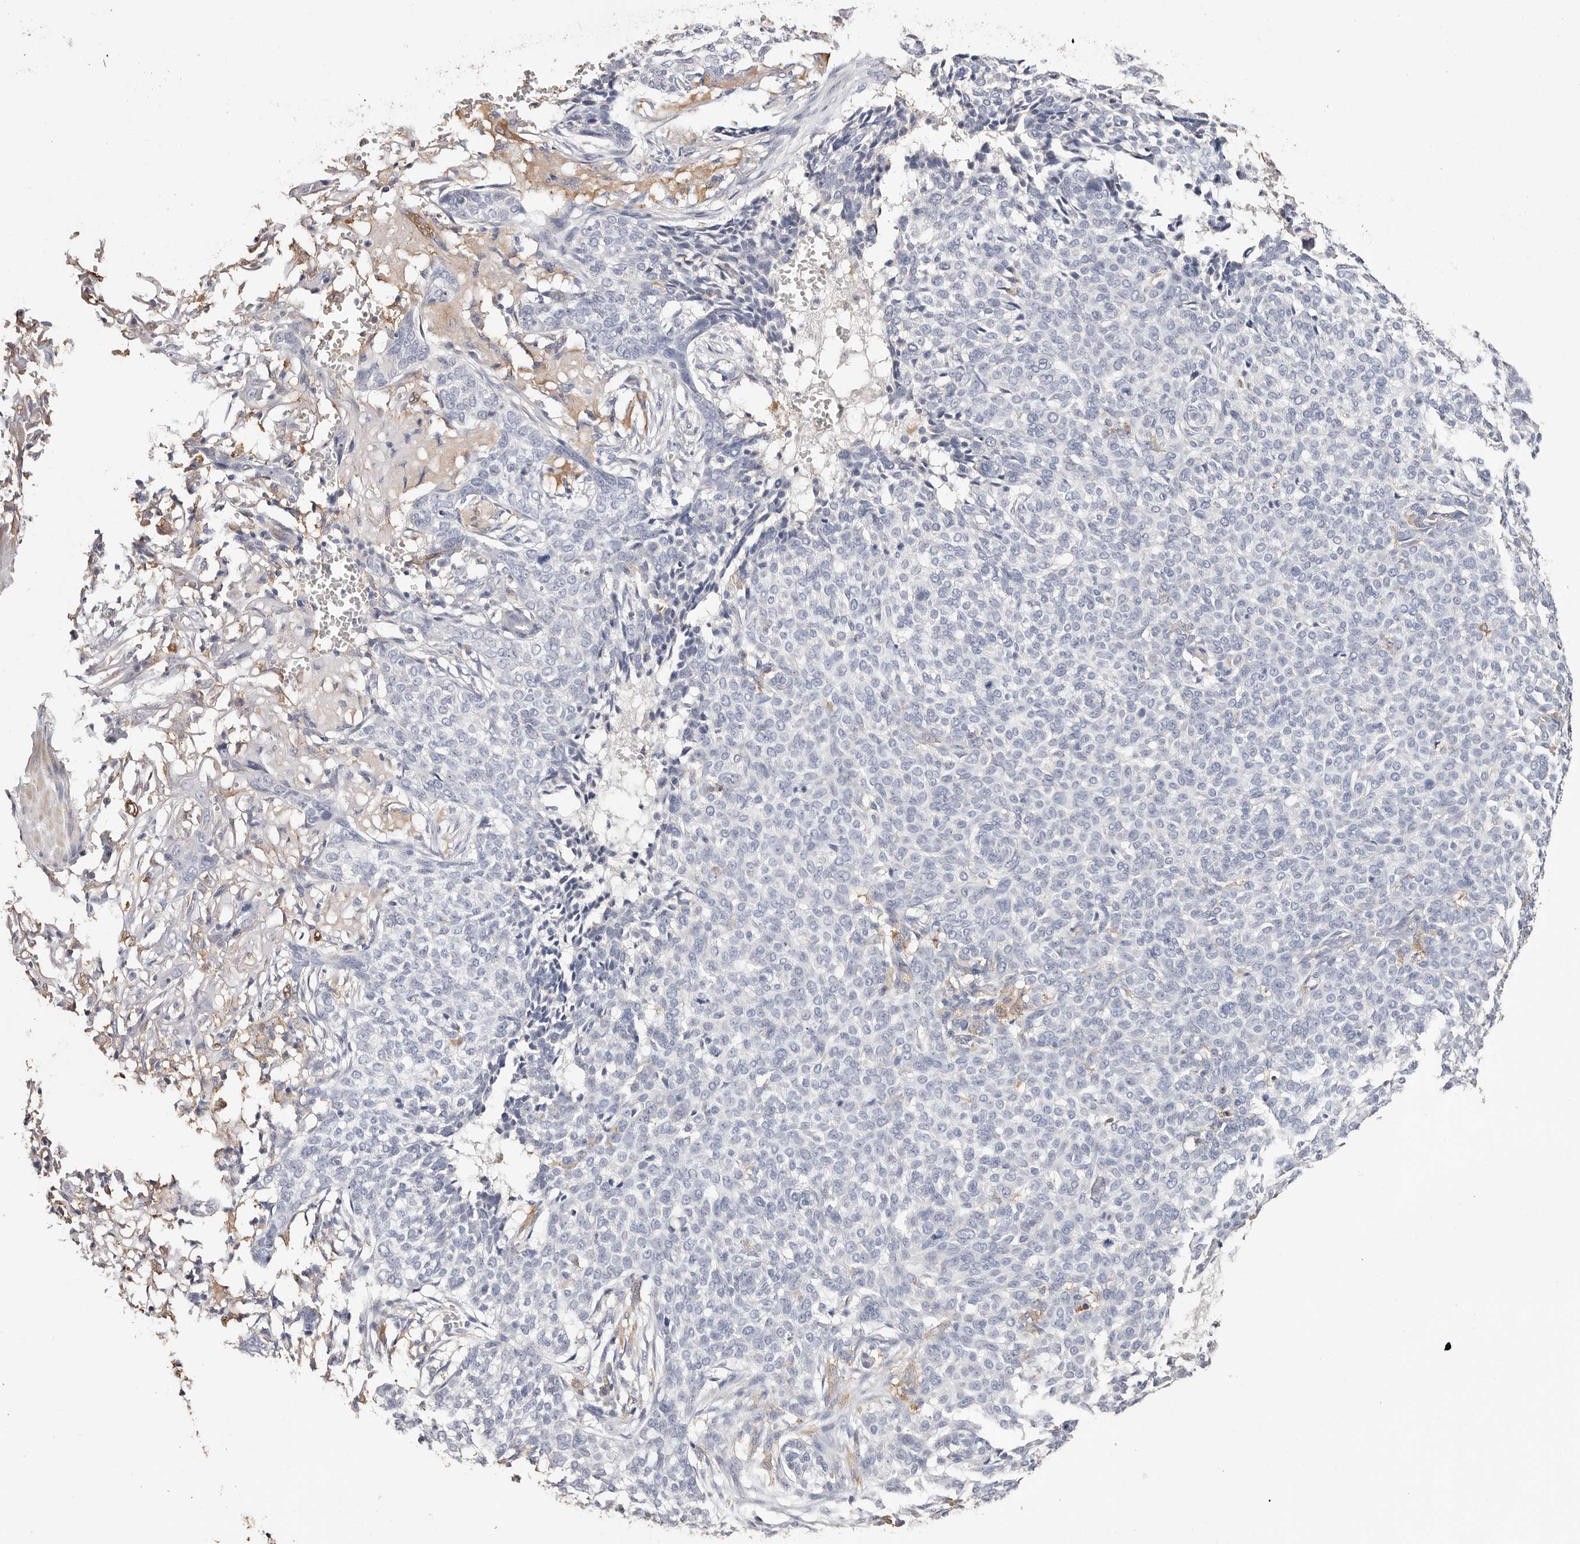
{"staining": {"intensity": "negative", "quantity": "none", "location": "none"}, "tissue": "skin cancer", "cell_type": "Tumor cells", "image_type": "cancer", "snomed": [{"axis": "morphology", "description": "Basal cell carcinoma"}, {"axis": "topography", "description": "Skin"}], "caption": "Immunohistochemical staining of basal cell carcinoma (skin) demonstrates no significant staining in tumor cells. Nuclei are stained in blue.", "gene": "TGM2", "patient": {"sex": "male", "age": 85}}